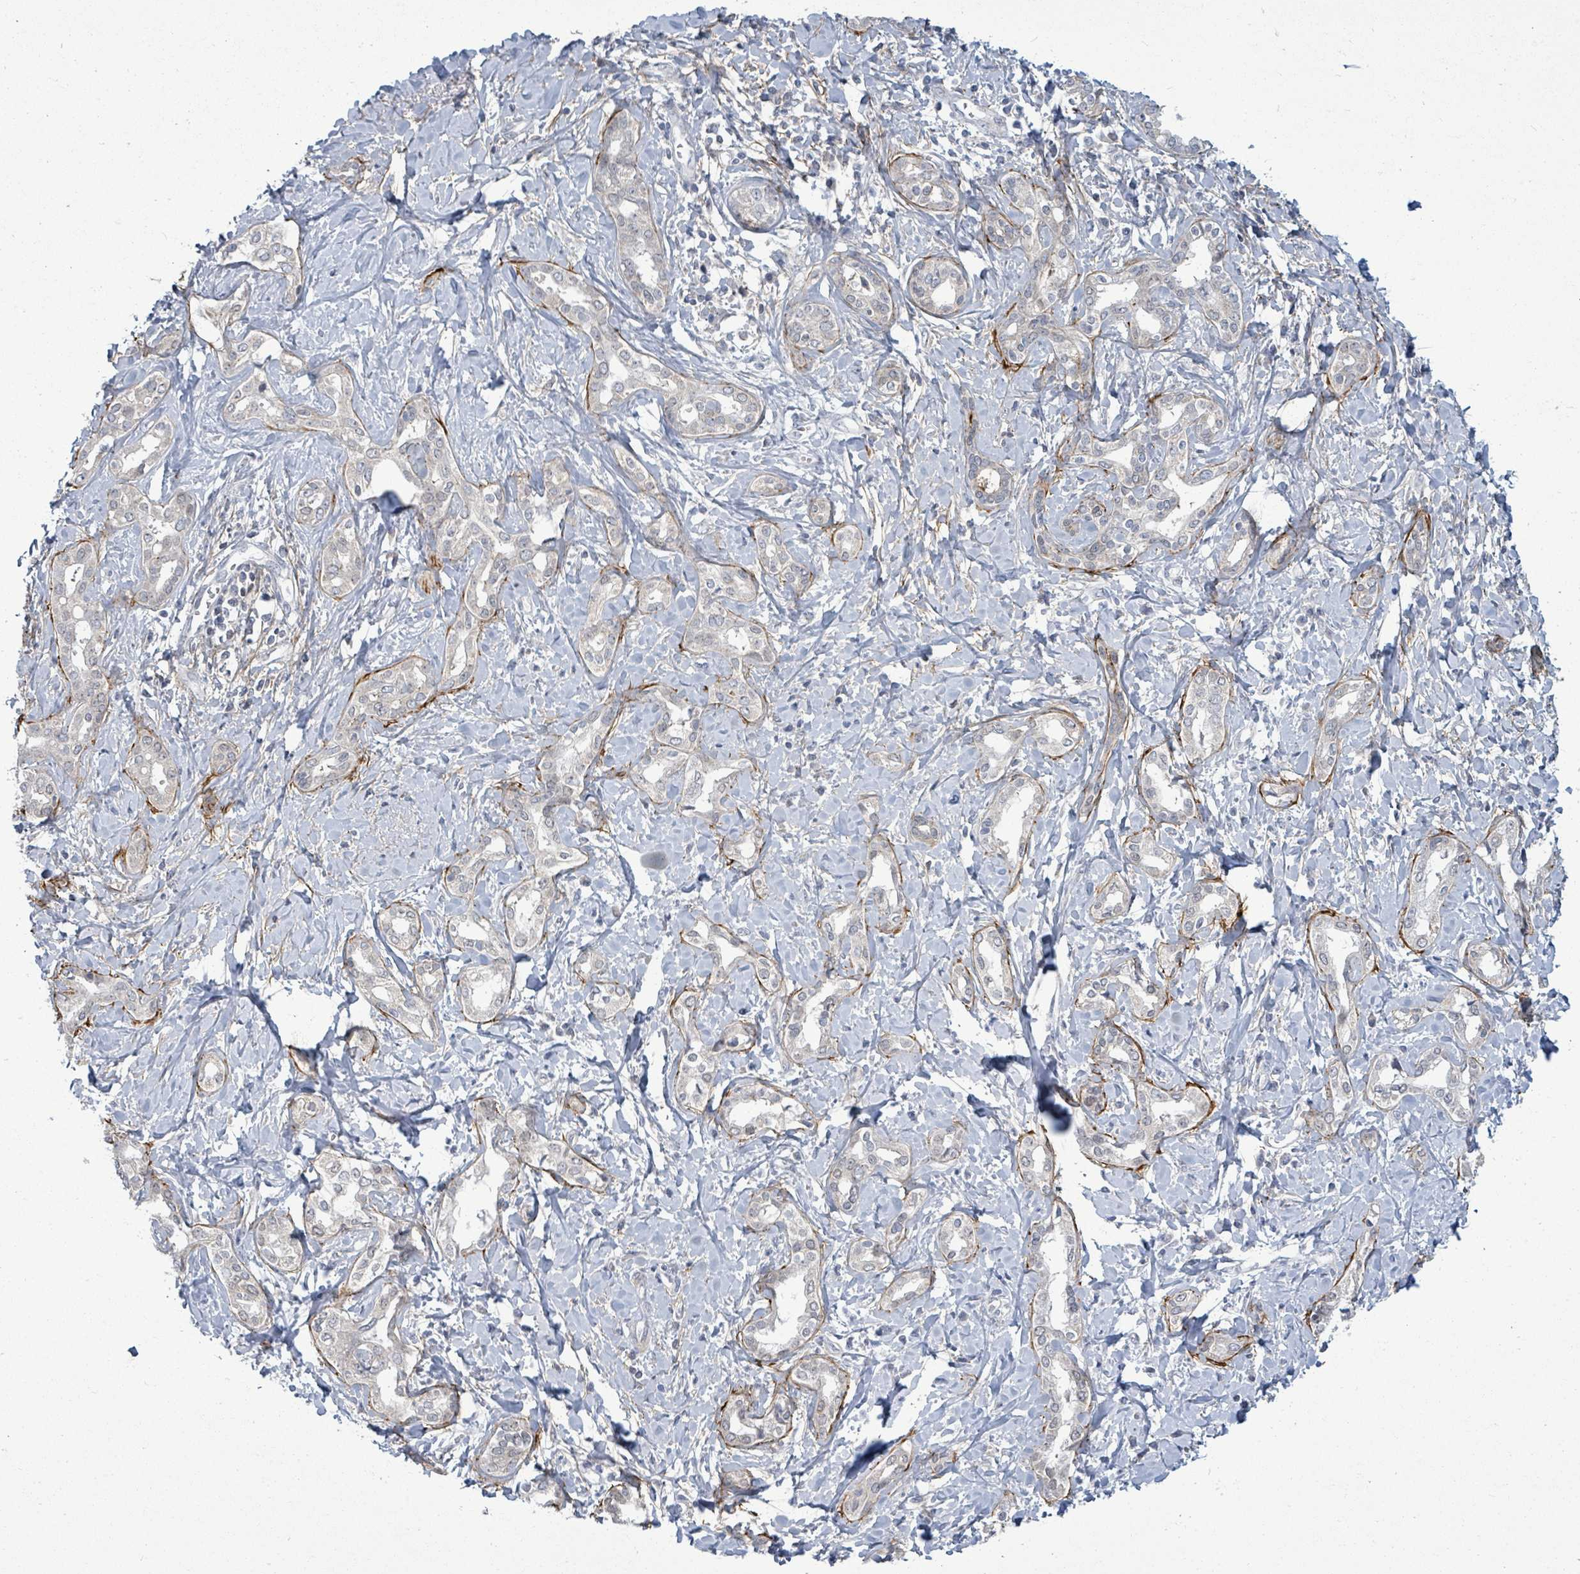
{"staining": {"intensity": "negative", "quantity": "none", "location": "none"}, "tissue": "liver cancer", "cell_type": "Tumor cells", "image_type": "cancer", "snomed": [{"axis": "morphology", "description": "Cholangiocarcinoma"}, {"axis": "topography", "description": "Liver"}], "caption": "Image shows no significant protein positivity in tumor cells of liver cancer (cholangiocarcinoma).", "gene": "ZFPM1", "patient": {"sex": "female", "age": 77}}